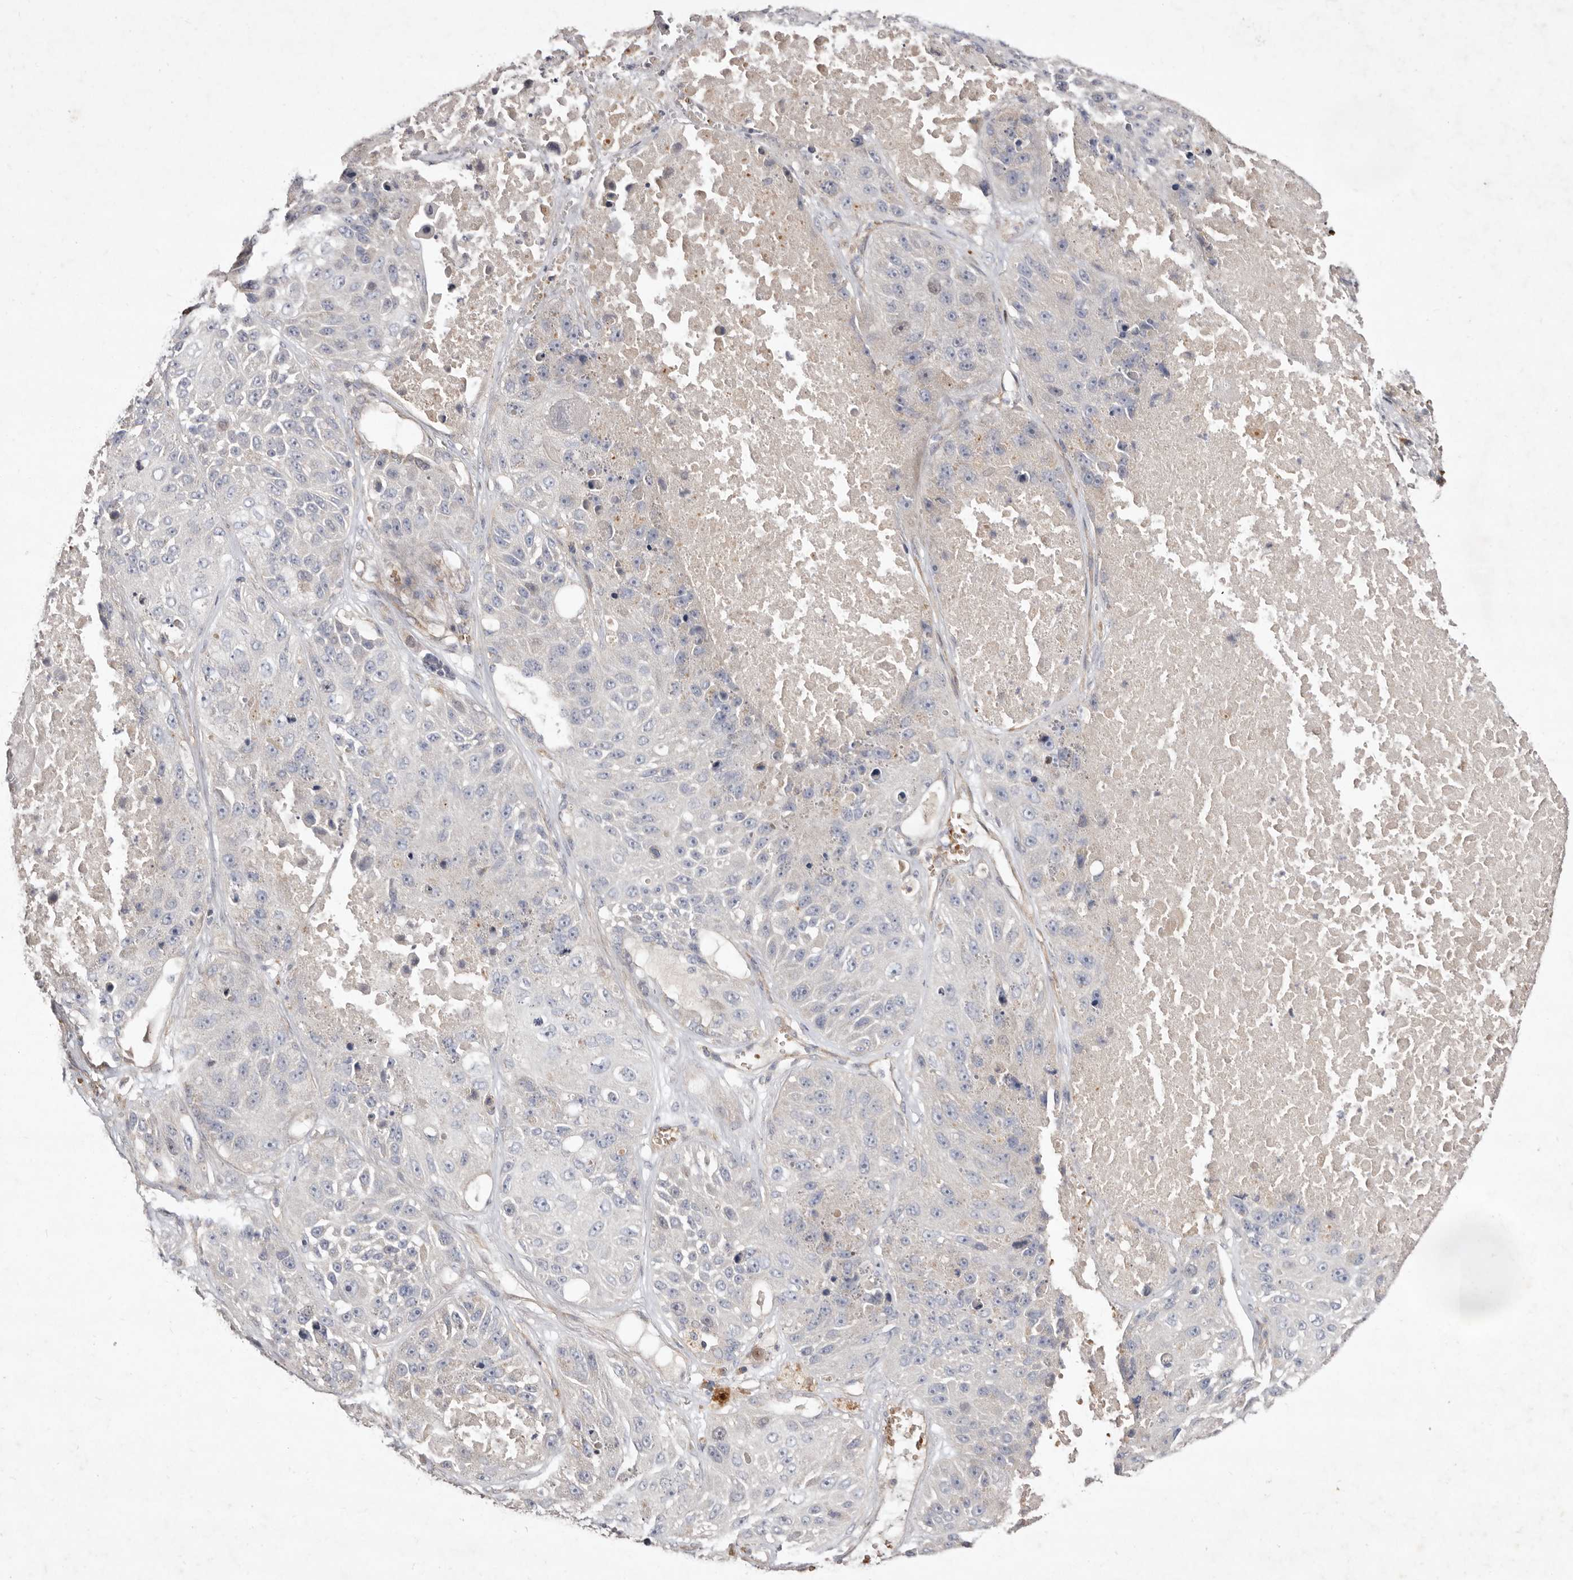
{"staining": {"intensity": "negative", "quantity": "none", "location": "none"}, "tissue": "lung cancer", "cell_type": "Tumor cells", "image_type": "cancer", "snomed": [{"axis": "morphology", "description": "Squamous cell carcinoma, NOS"}, {"axis": "topography", "description": "Lung"}], "caption": "Tumor cells show no significant protein staining in lung cancer (squamous cell carcinoma). Brightfield microscopy of IHC stained with DAB (3,3'-diaminobenzidine) (brown) and hematoxylin (blue), captured at high magnification.", "gene": "SLC25A20", "patient": {"sex": "male", "age": 61}}